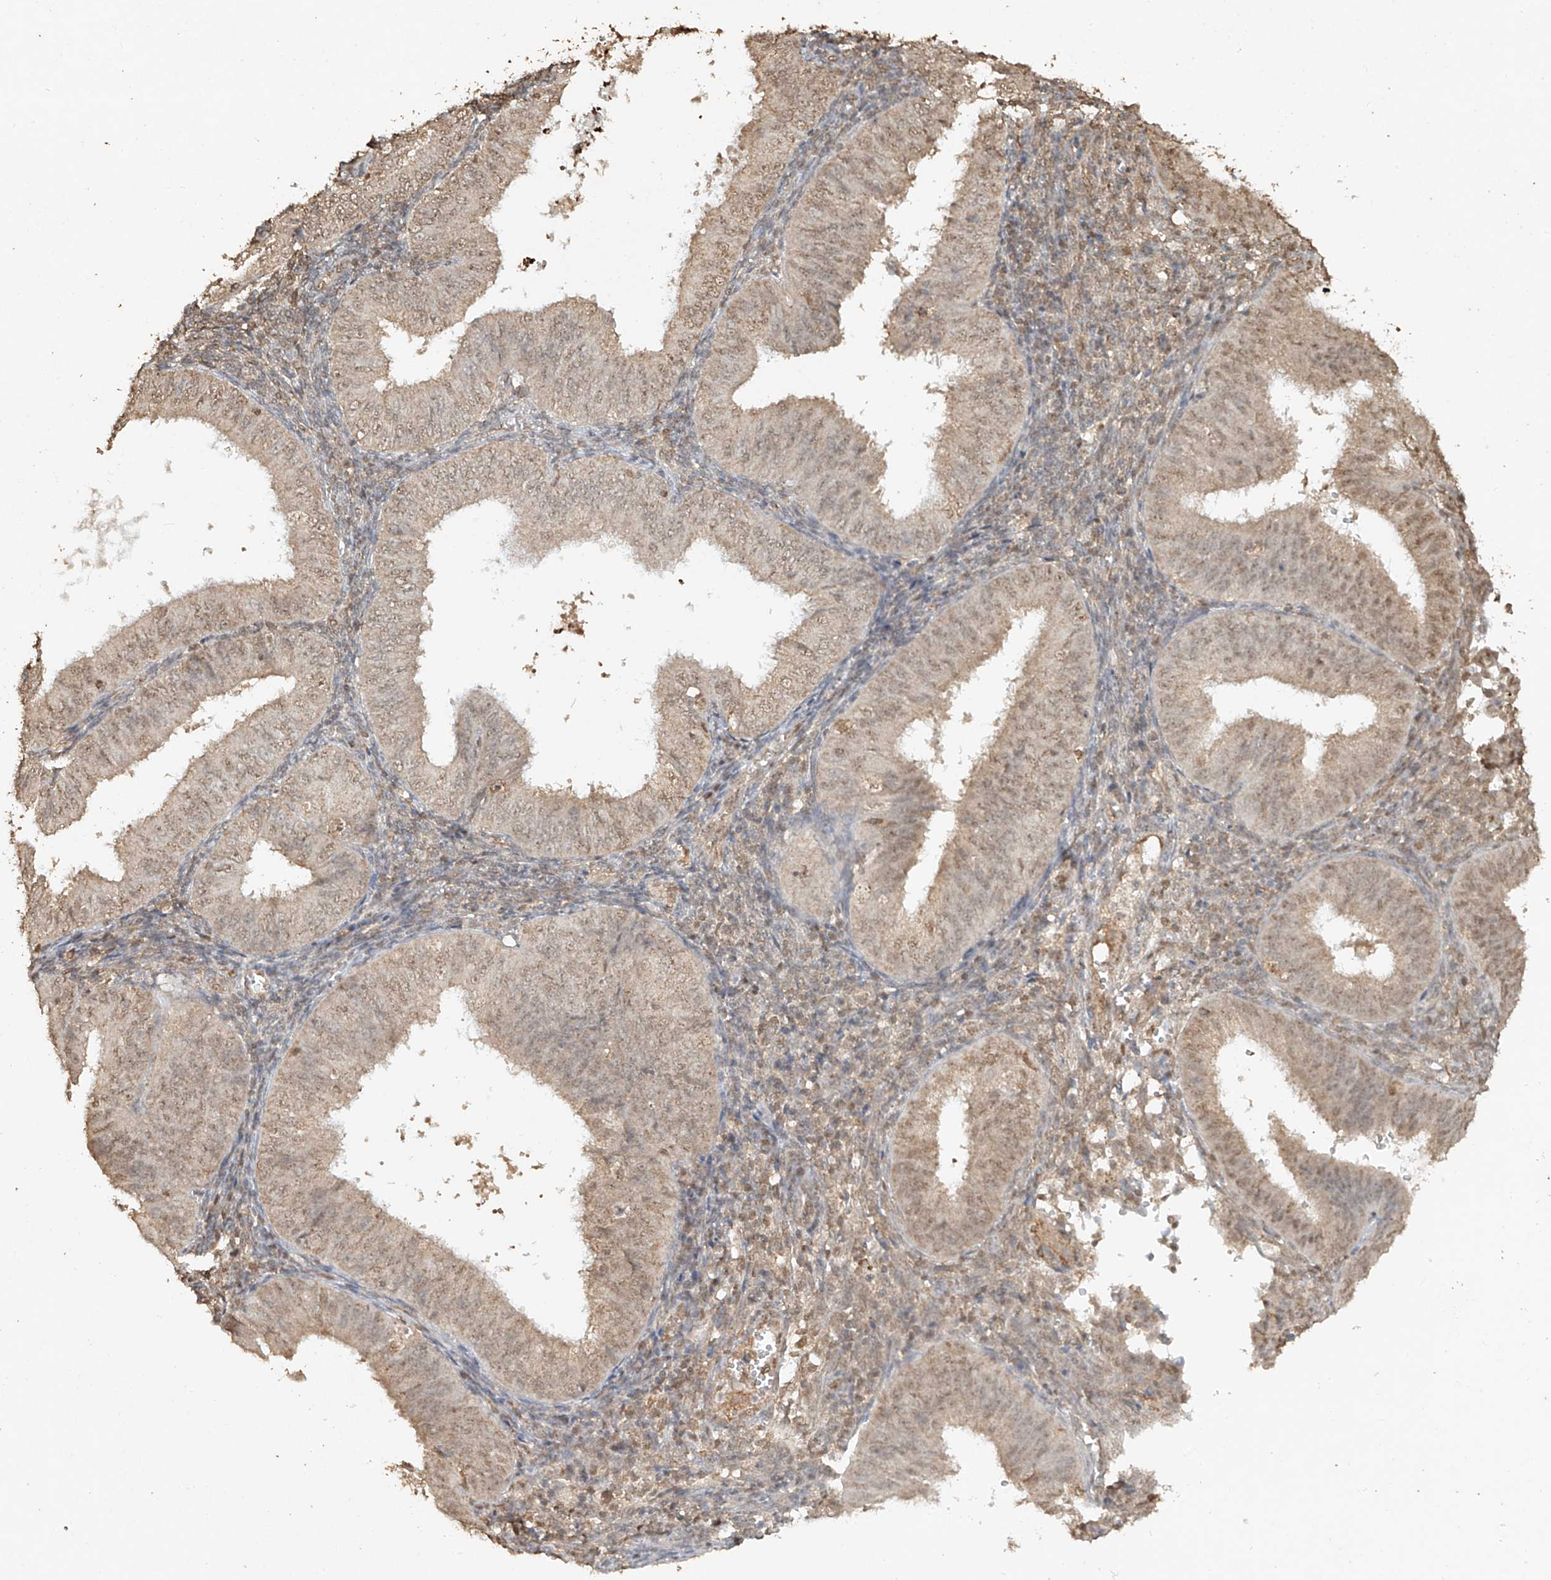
{"staining": {"intensity": "weak", "quantity": ">75%", "location": "cytoplasmic/membranous,nuclear"}, "tissue": "endometrial cancer", "cell_type": "Tumor cells", "image_type": "cancer", "snomed": [{"axis": "morphology", "description": "Normal tissue, NOS"}, {"axis": "morphology", "description": "Adenocarcinoma, NOS"}, {"axis": "topography", "description": "Endometrium"}], "caption": "IHC staining of endometrial cancer, which demonstrates low levels of weak cytoplasmic/membranous and nuclear staining in about >75% of tumor cells indicating weak cytoplasmic/membranous and nuclear protein expression. The staining was performed using DAB (brown) for protein detection and nuclei were counterstained in hematoxylin (blue).", "gene": "TIGAR", "patient": {"sex": "female", "age": 53}}